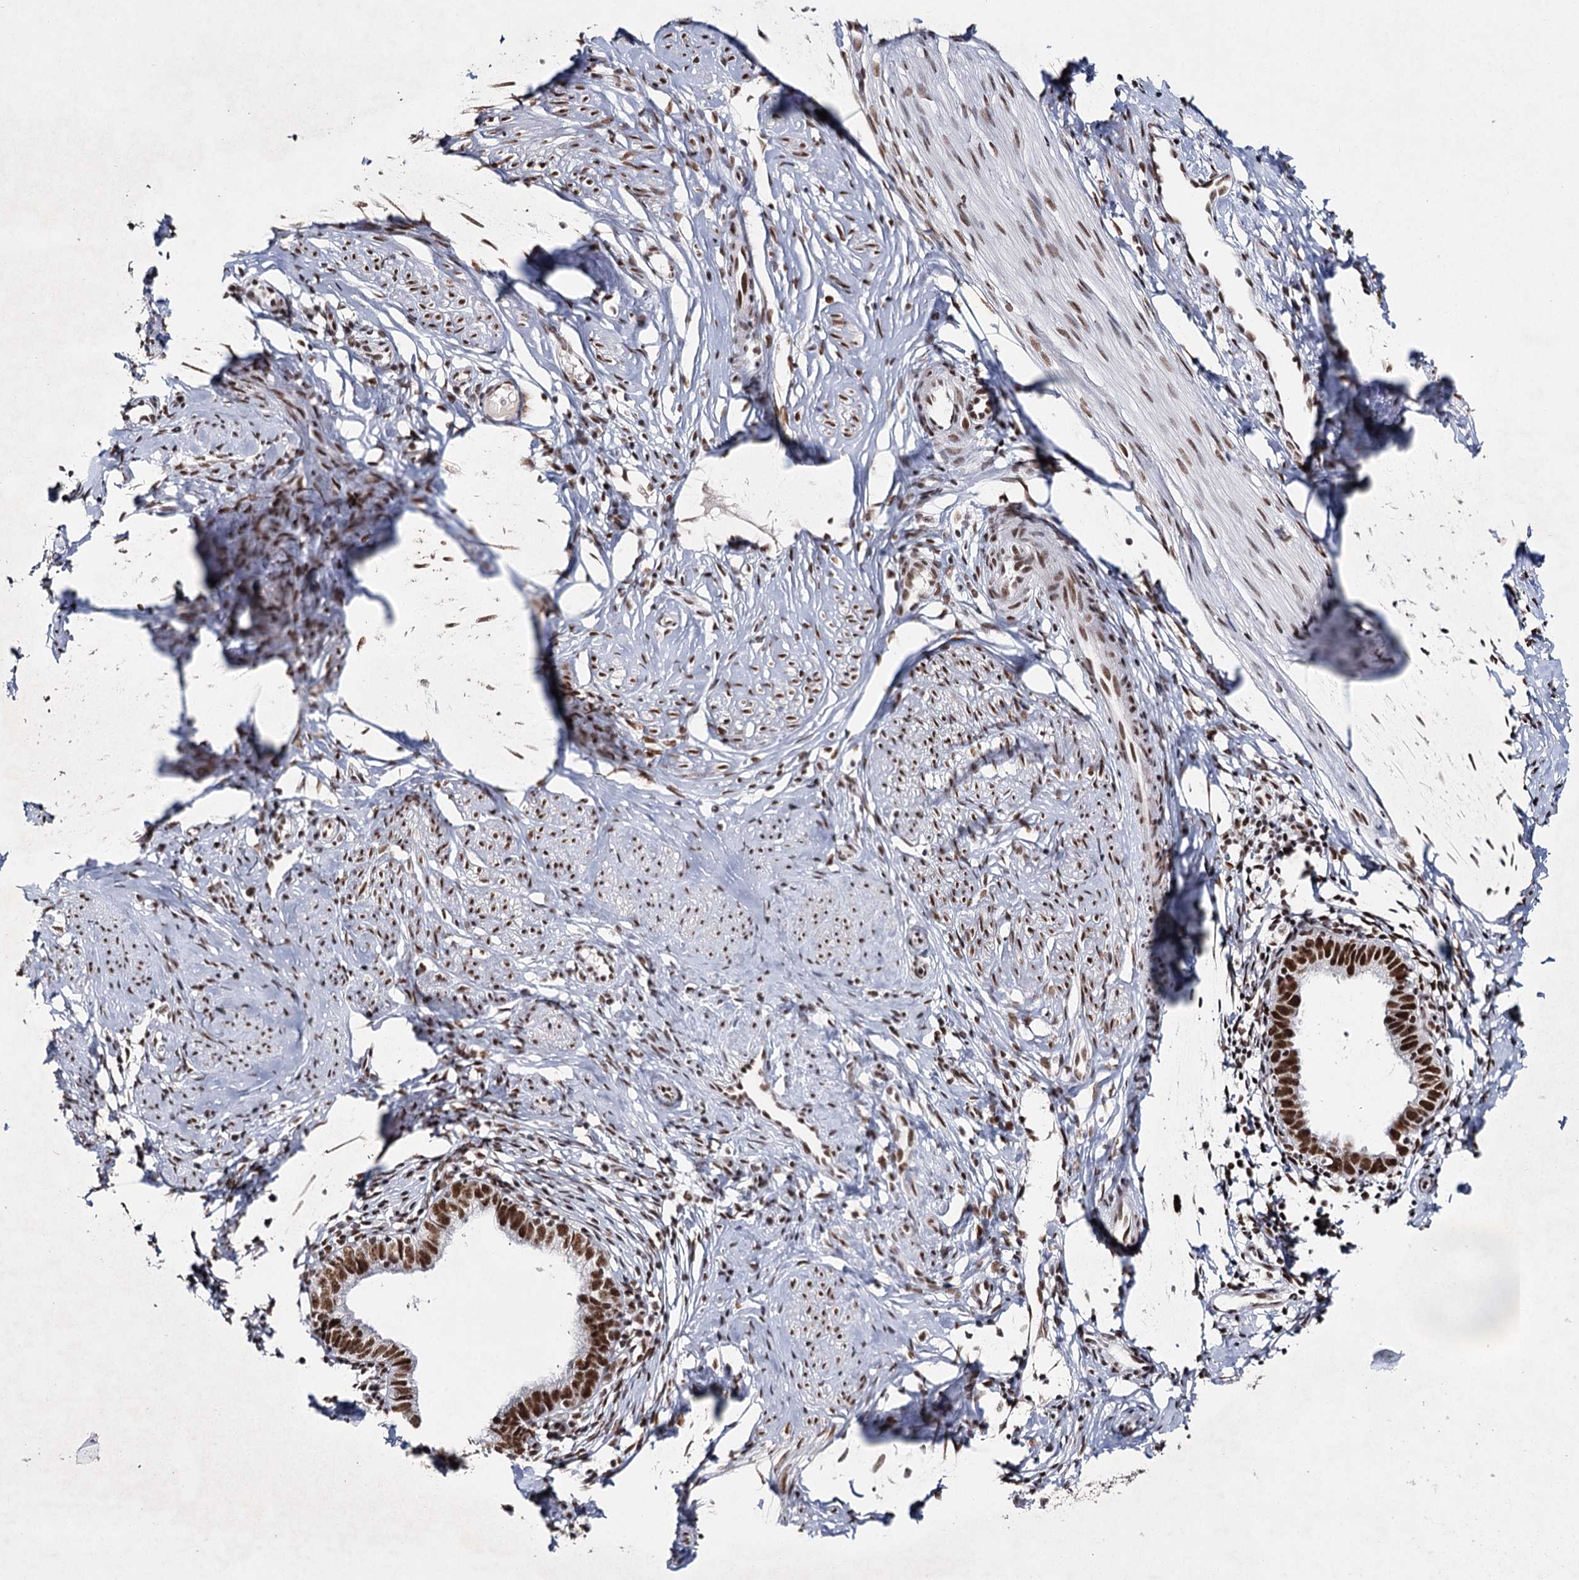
{"staining": {"intensity": "strong", "quantity": ">75%", "location": "nuclear"}, "tissue": "cervical cancer", "cell_type": "Tumor cells", "image_type": "cancer", "snomed": [{"axis": "morphology", "description": "Adenocarcinoma, NOS"}, {"axis": "topography", "description": "Cervix"}], "caption": "Adenocarcinoma (cervical) tissue shows strong nuclear expression in approximately >75% of tumor cells, visualized by immunohistochemistry.", "gene": "SCAF8", "patient": {"sex": "female", "age": 36}}